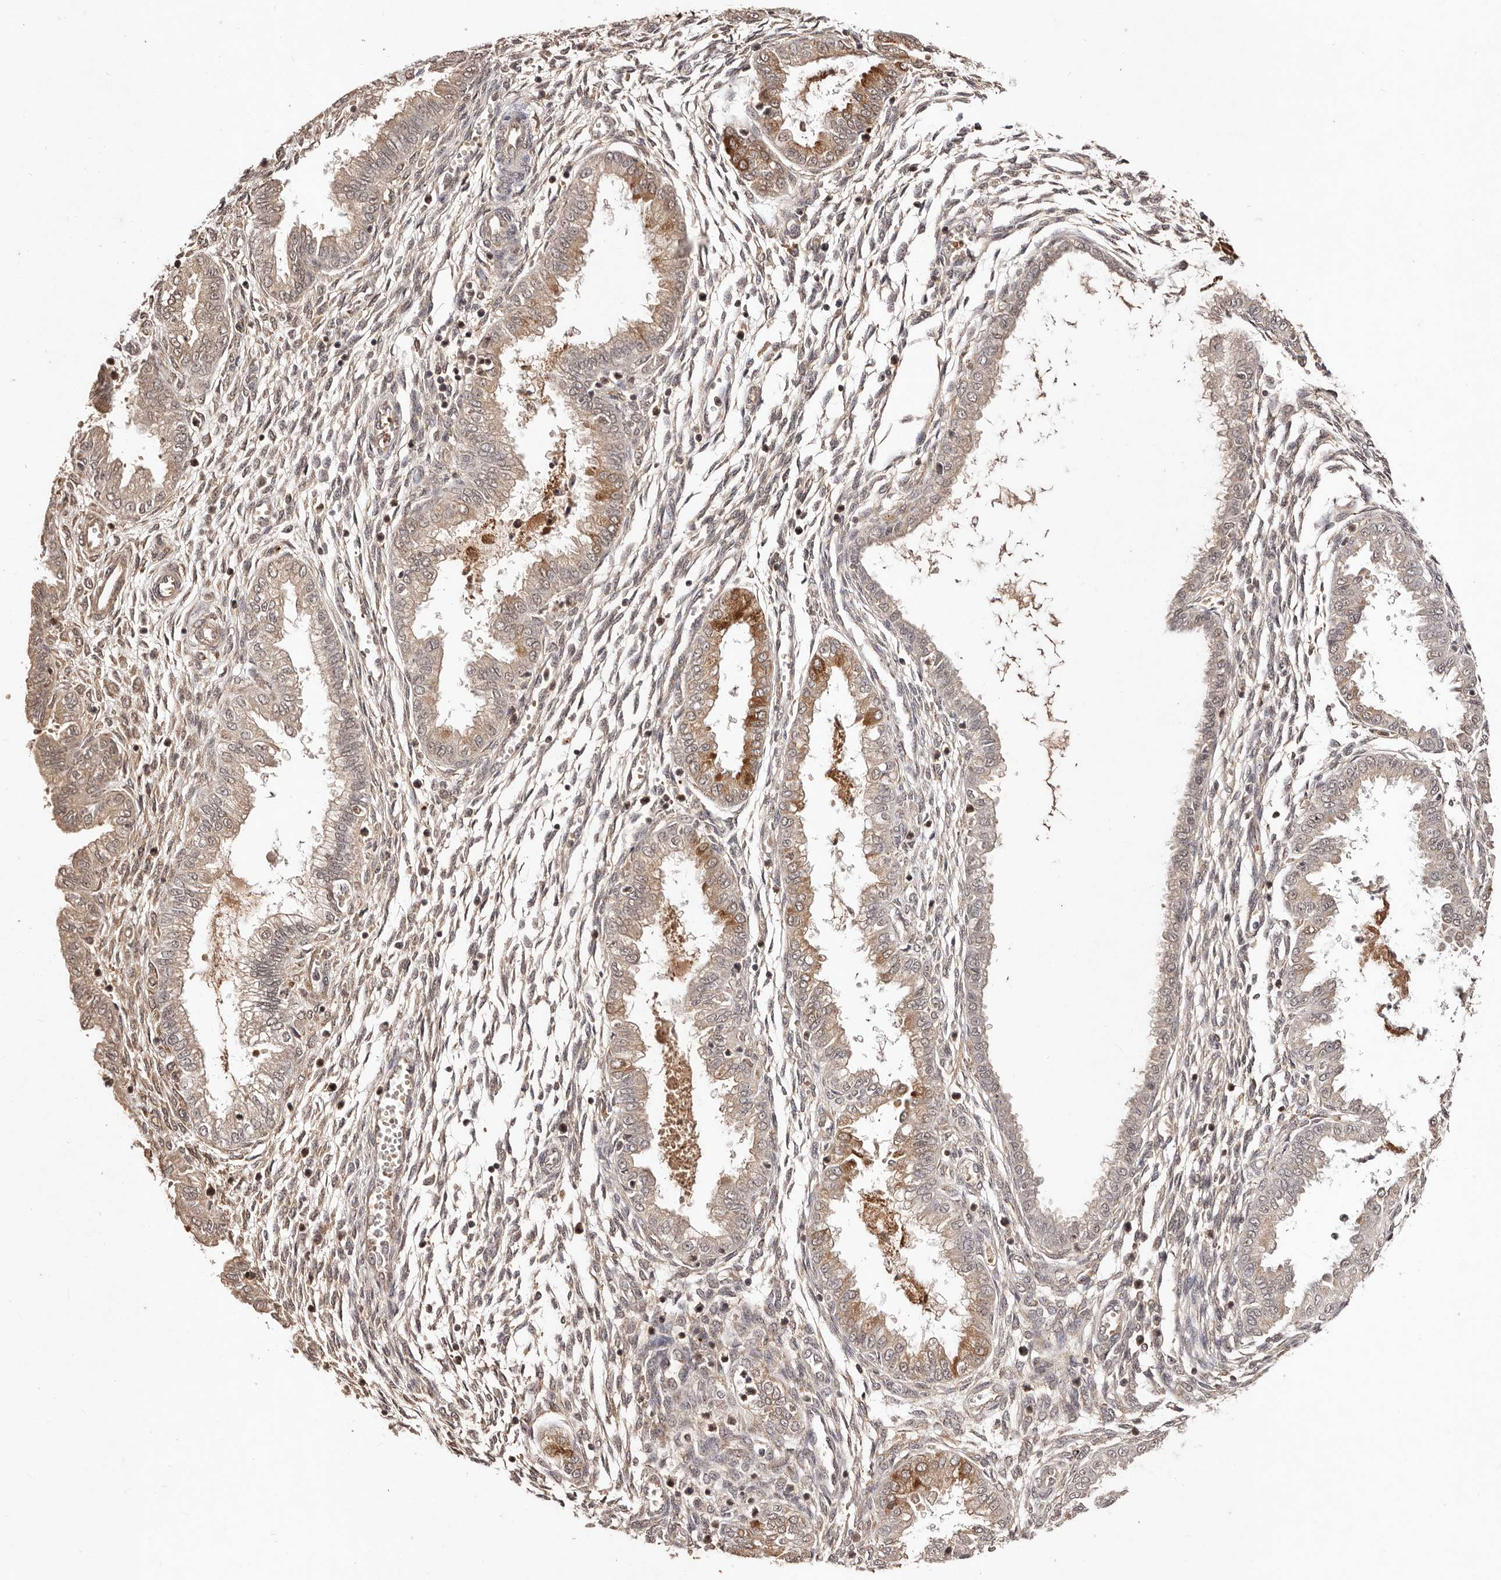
{"staining": {"intensity": "weak", "quantity": "<25%", "location": "cytoplasmic/membranous,nuclear"}, "tissue": "endometrium", "cell_type": "Cells in endometrial stroma", "image_type": "normal", "snomed": [{"axis": "morphology", "description": "Normal tissue, NOS"}, {"axis": "topography", "description": "Endometrium"}], "caption": "This photomicrograph is of unremarkable endometrium stained with immunohistochemistry (IHC) to label a protein in brown with the nuclei are counter-stained blue. There is no staining in cells in endometrial stroma.", "gene": "BICRAL", "patient": {"sex": "female", "age": 33}}